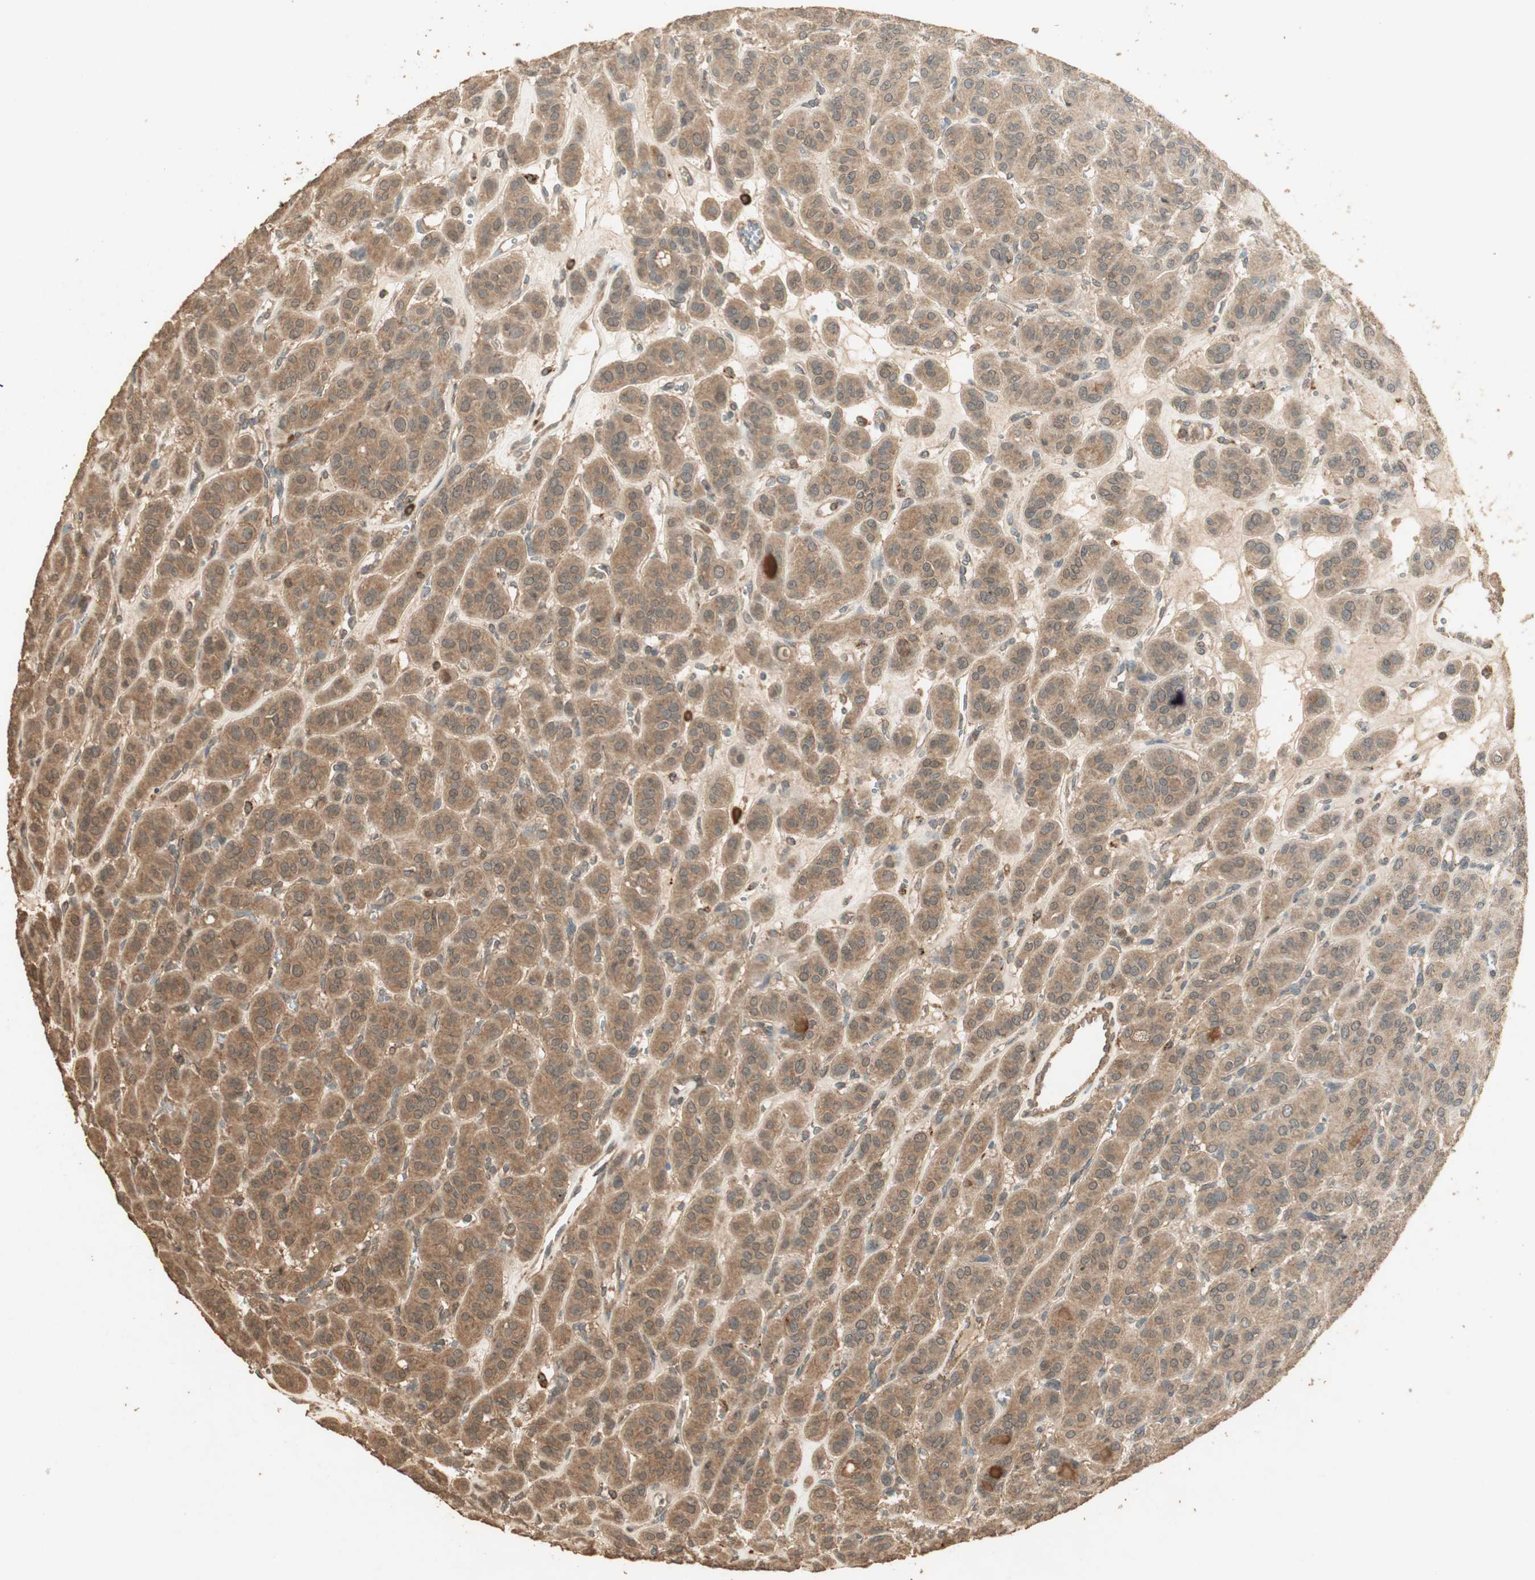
{"staining": {"intensity": "moderate", "quantity": ">75%", "location": "cytoplasmic/membranous"}, "tissue": "thyroid cancer", "cell_type": "Tumor cells", "image_type": "cancer", "snomed": [{"axis": "morphology", "description": "Follicular adenoma carcinoma, NOS"}, {"axis": "topography", "description": "Thyroid gland"}], "caption": "Human thyroid follicular adenoma carcinoma stained for a protein (brown) reveals moderate cytoplasmic/membranous positive staining in approximately >75% of tumor cells.", "gene": "USP2", "patient": {"sex": "female", "age": 71}}